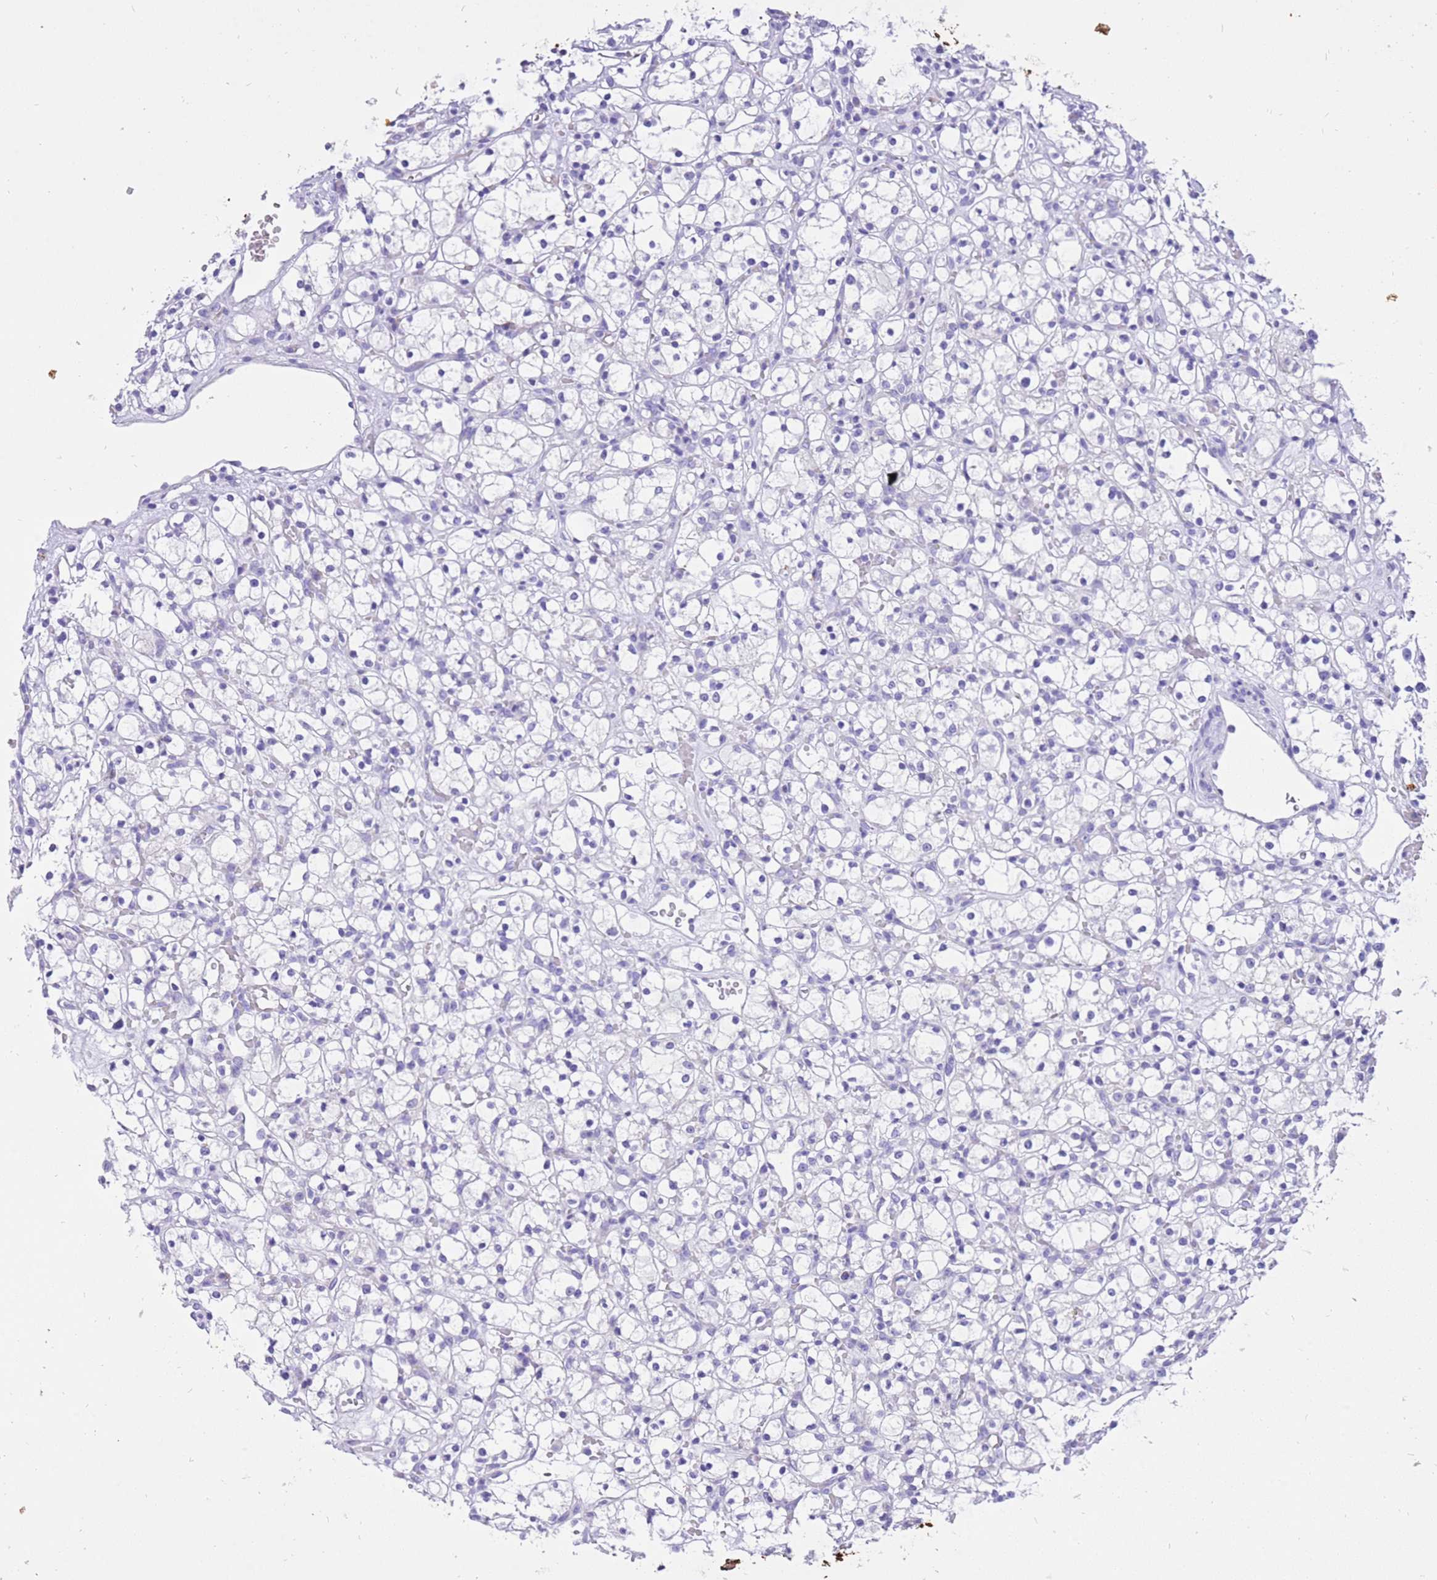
{"staining": {"intensity": "negative", "quantity": "none", "location": "none"}, "tissue": "renal cancer", "cell_type": "Tumor cells", "image_type": "cancer", "snomed": [{"axis": "morphology", "description": "Adenocarcinoma, NOS"}, {"axis": "topography", "description": "Kidney"}], "caption": "This histopathology image is of renal adenocarcinoma stained with IHC to label a protein in brown with the nuclei are counter-stained blue. There is no positivity in tumor cells.", "gene": "R3HDM4", "patient": {"sex": "female", "age": 59}}